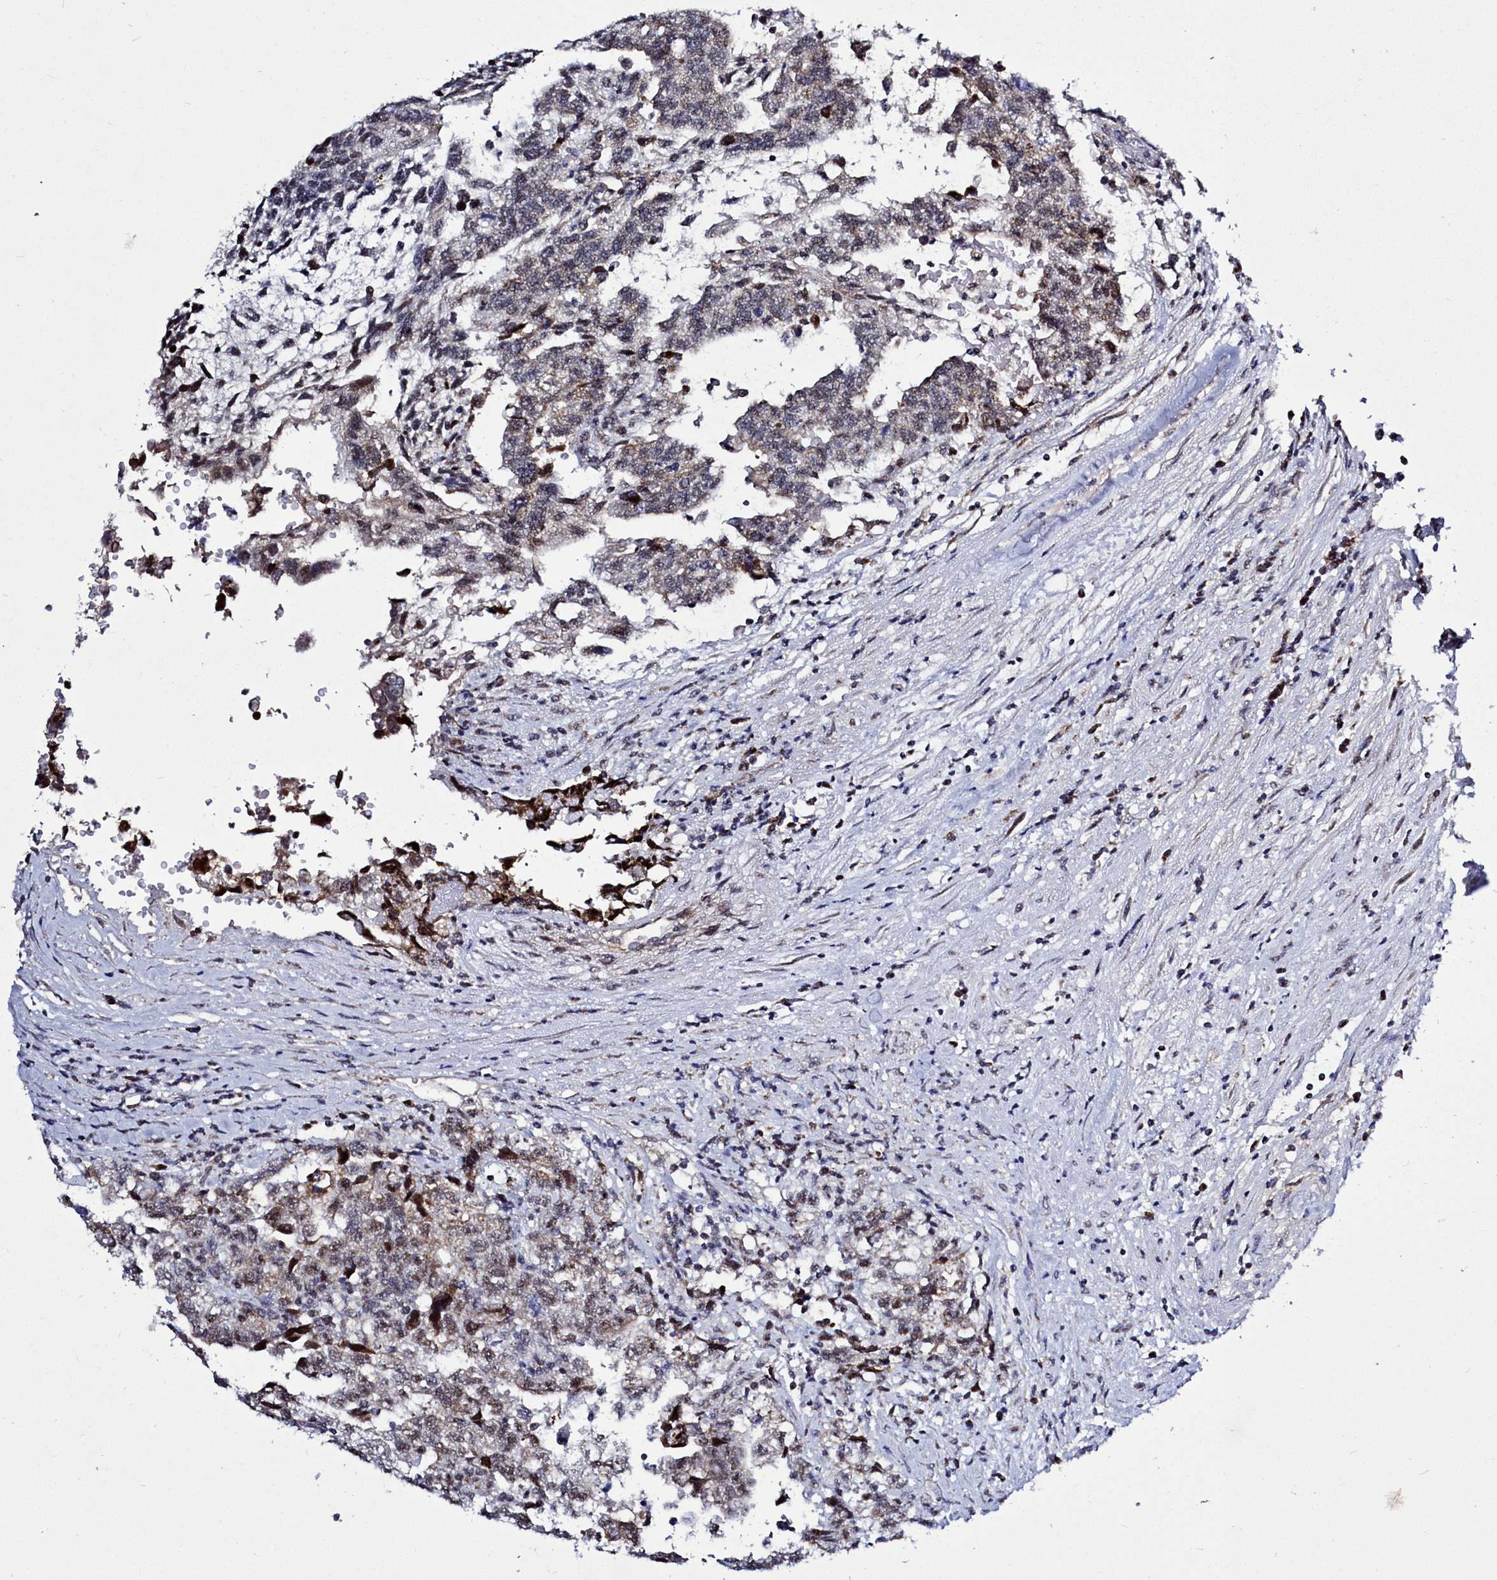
{"staining": {"intensity": "weak", "quantity": "25%-75%", "location": "nuclear"}, "tissue": "testis cancer", "cell_type": "Tumor cells", "image_type": "cancer", "snomed": [{"axis": "morphology", "description": "Carcinoma, Embryonal, NOS"}, {"axis": "topography", "description": "Testis"}], "caption": "Testis embryonal carcinoma tissue demonstrates weak nuclear staining in approximately 25%-75% of tumor cells, visualized by immunohistochemistry. Using DAB (brown) and hematoxylin (blue) stains, captured at high magnification using brightfield microscopy.", "gene": "POM121L2", "patient": {"sex": "male", "age": 36}}